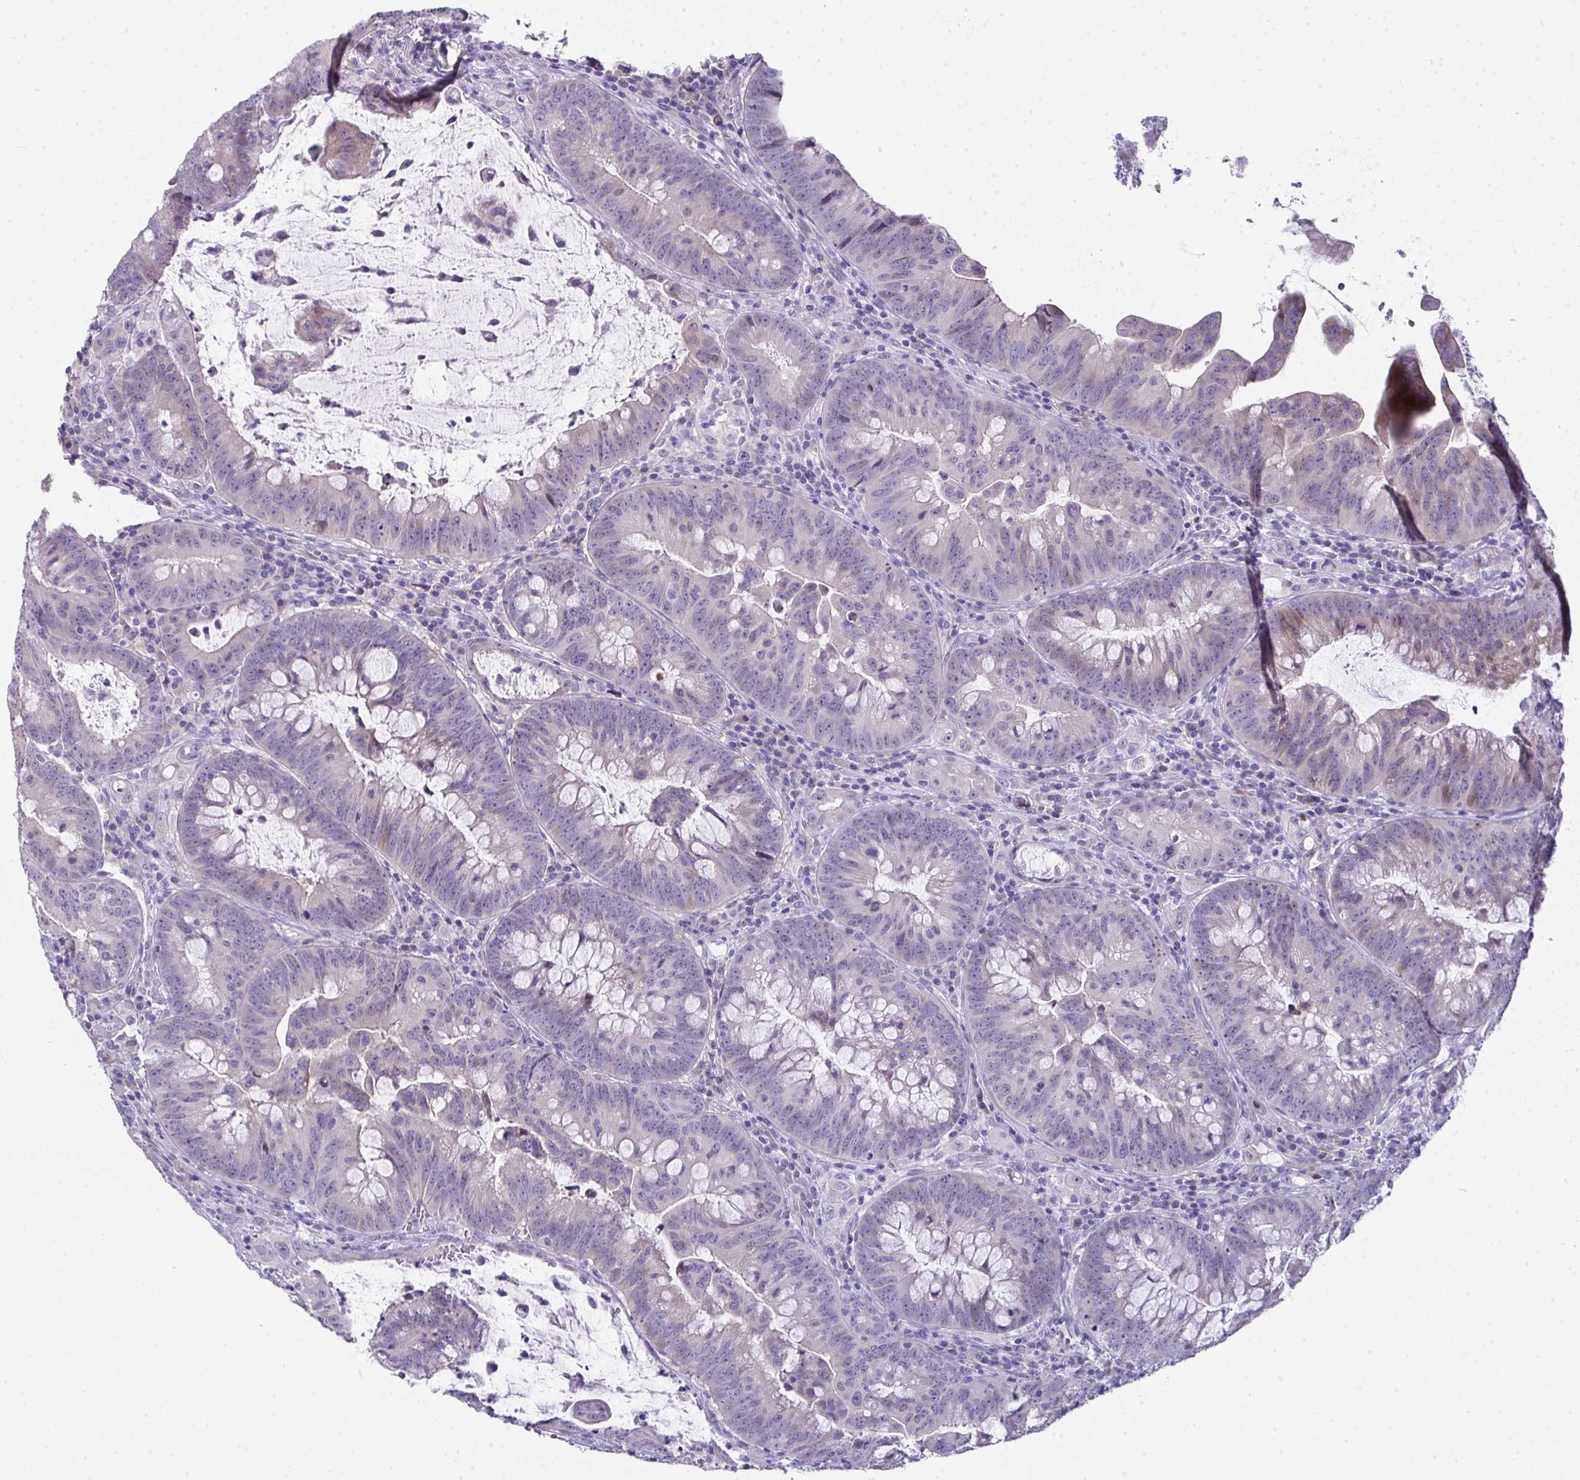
{"staining": {"intensity": "negative", "quantity": "none", "location": "none"}, "tissue": "colorectal cancer", "cell_type": "Tumor cells", "image_type": "cancer", "snomed": [{"axis": "morphology", "description": "Adenocarcinoma, NOS"}, {"axis": "topography", "description": "Colon"}], "caption": "Immunohistochemistry (IHC) of human colorectal cancer shows no positivity in tumor cells. (Immunohistochemistry, brightfield microscopy, high magnification).", "gene": "GALNT16", "patient": {"sex": "male", "age": 62}}